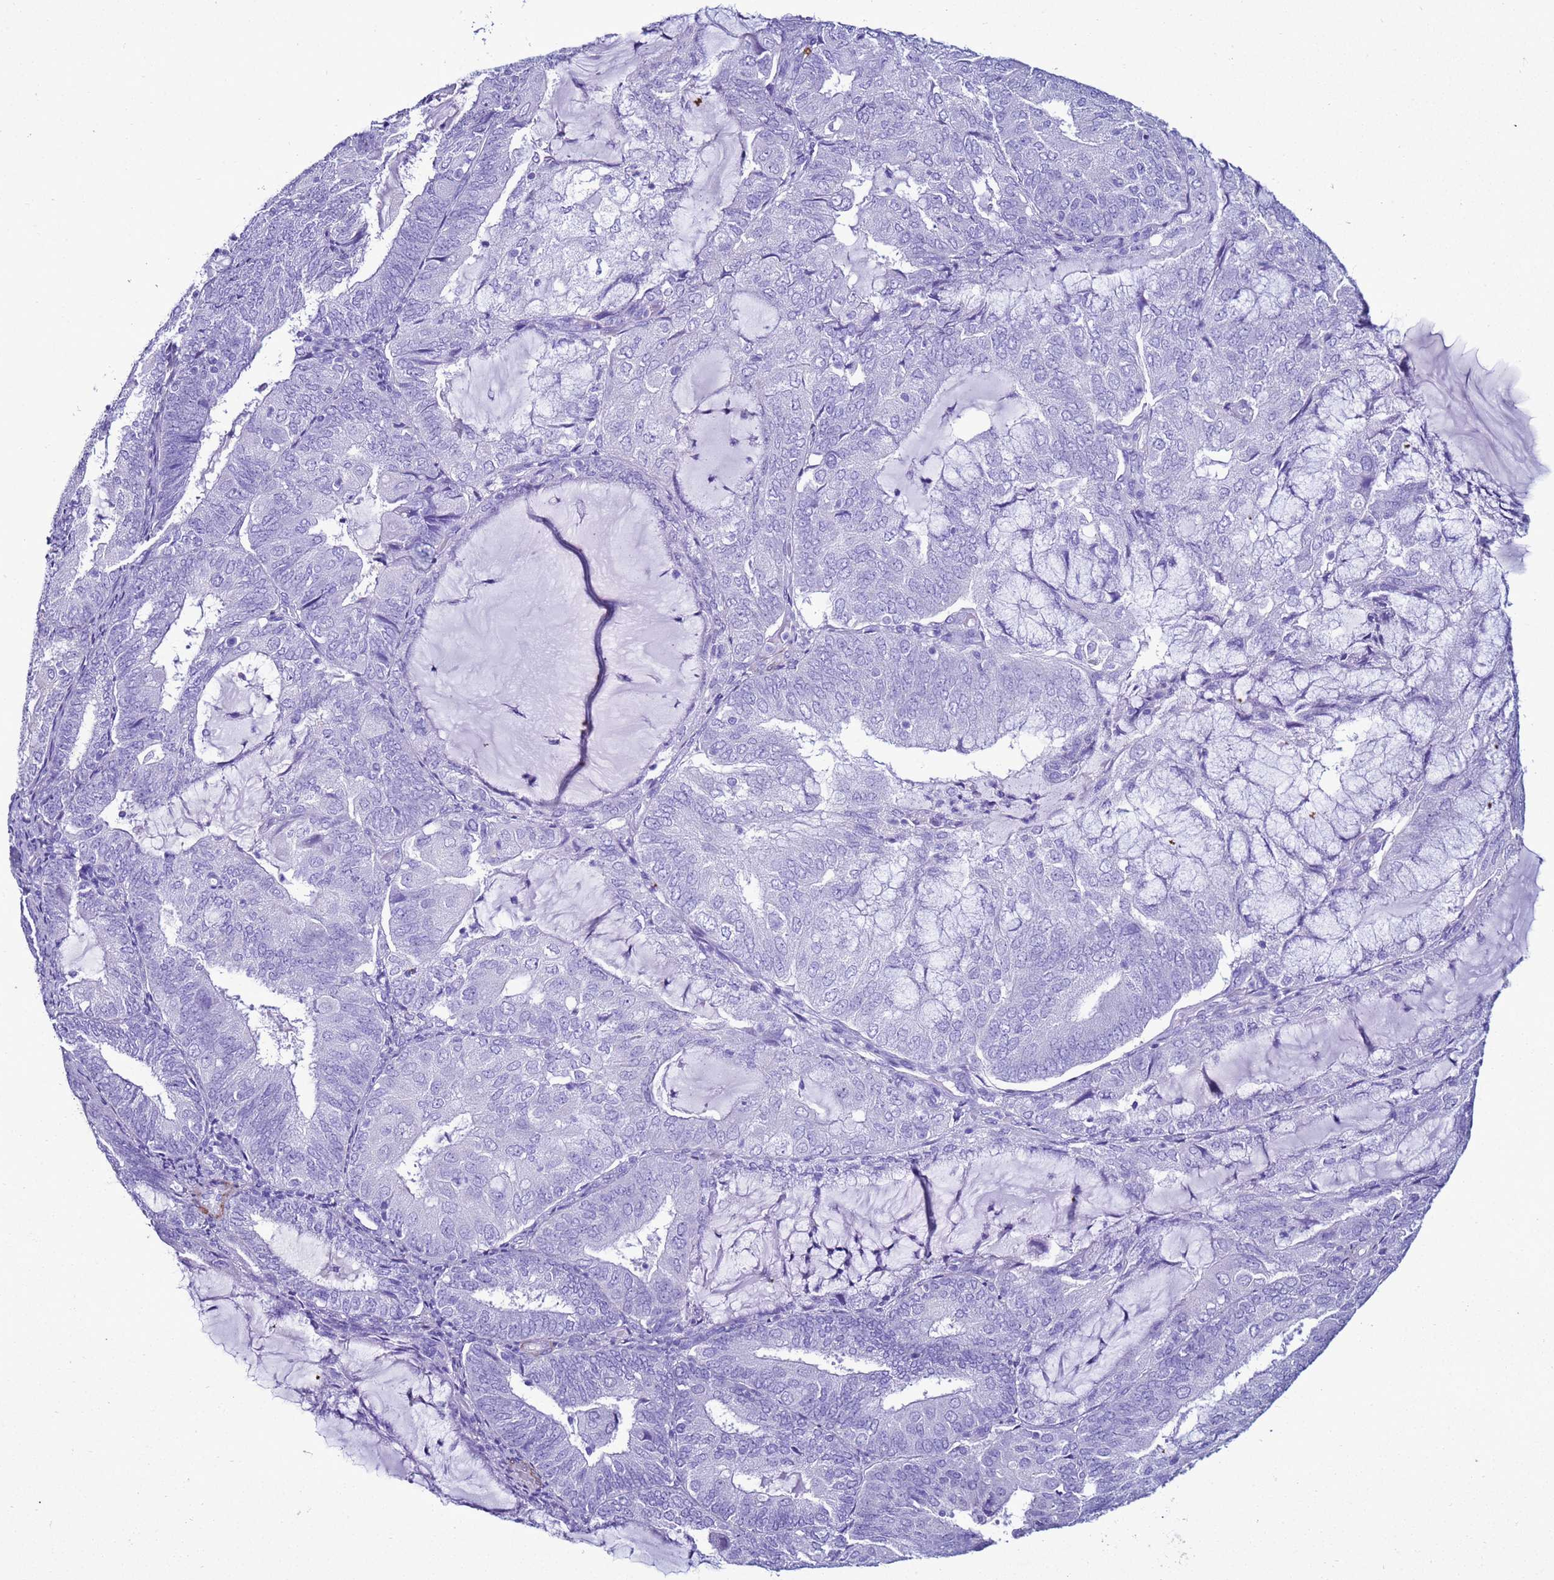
{"staining": {"intensity": "negative", "quantity": "none", "location": "none"}, "tissue": "endometrial cancer", "cell_type": "Tumor cells", "image_type": "cancer", "snomed": [{"axis": "morphology", "description": "Adenocarcinoma, NOS"}, {"axis": "topography", "description": "Endometrium"}], "caption": "This is a micrograph of IHC staining of endometrial cancer, which shows no positivity in tumor cells.", "gene": "LCMT1", "patient": {"sex": "female", "age": 81}}